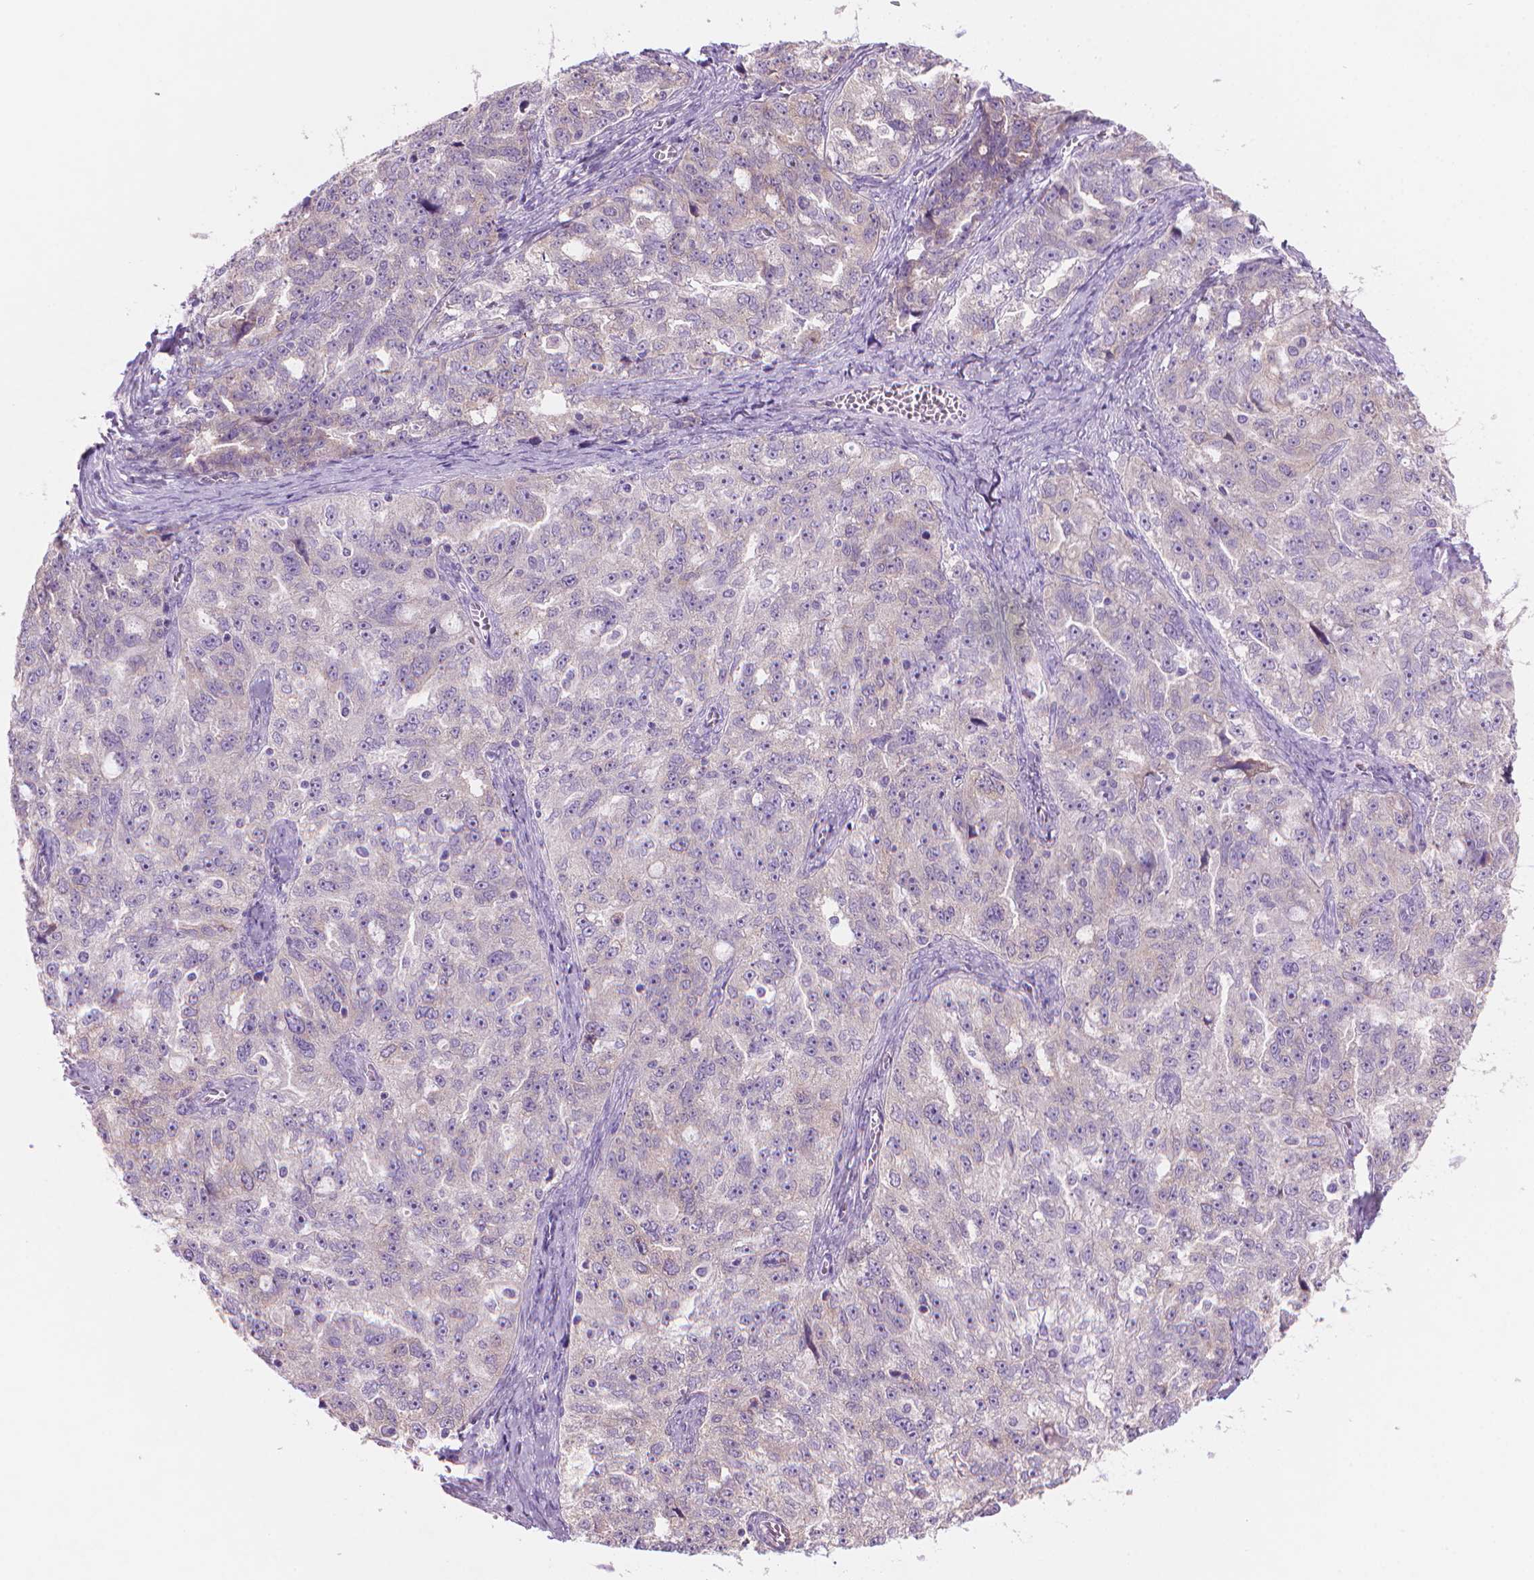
{"staining": {"intensity": "weak", "quantity": "<25%", "location": "cytoplasmic/membranous"}, "tissue": "ovarian cancer", "cell_type": "Tumor cells", "image_type": "cancer", "snomed": [{"axis": "morphology", "description": "Cystadenocarcinoma, serous, NOS"}, {"axis": "topography", "description": "Ovary"}], "caption": "Photomicrograph shows no protein expression in tumor cells of serous cystadenocarcinoma (ovarian) tissue.", "gene": "ENSG00000187186", "patient": {"sex": "female", "age": 51}}